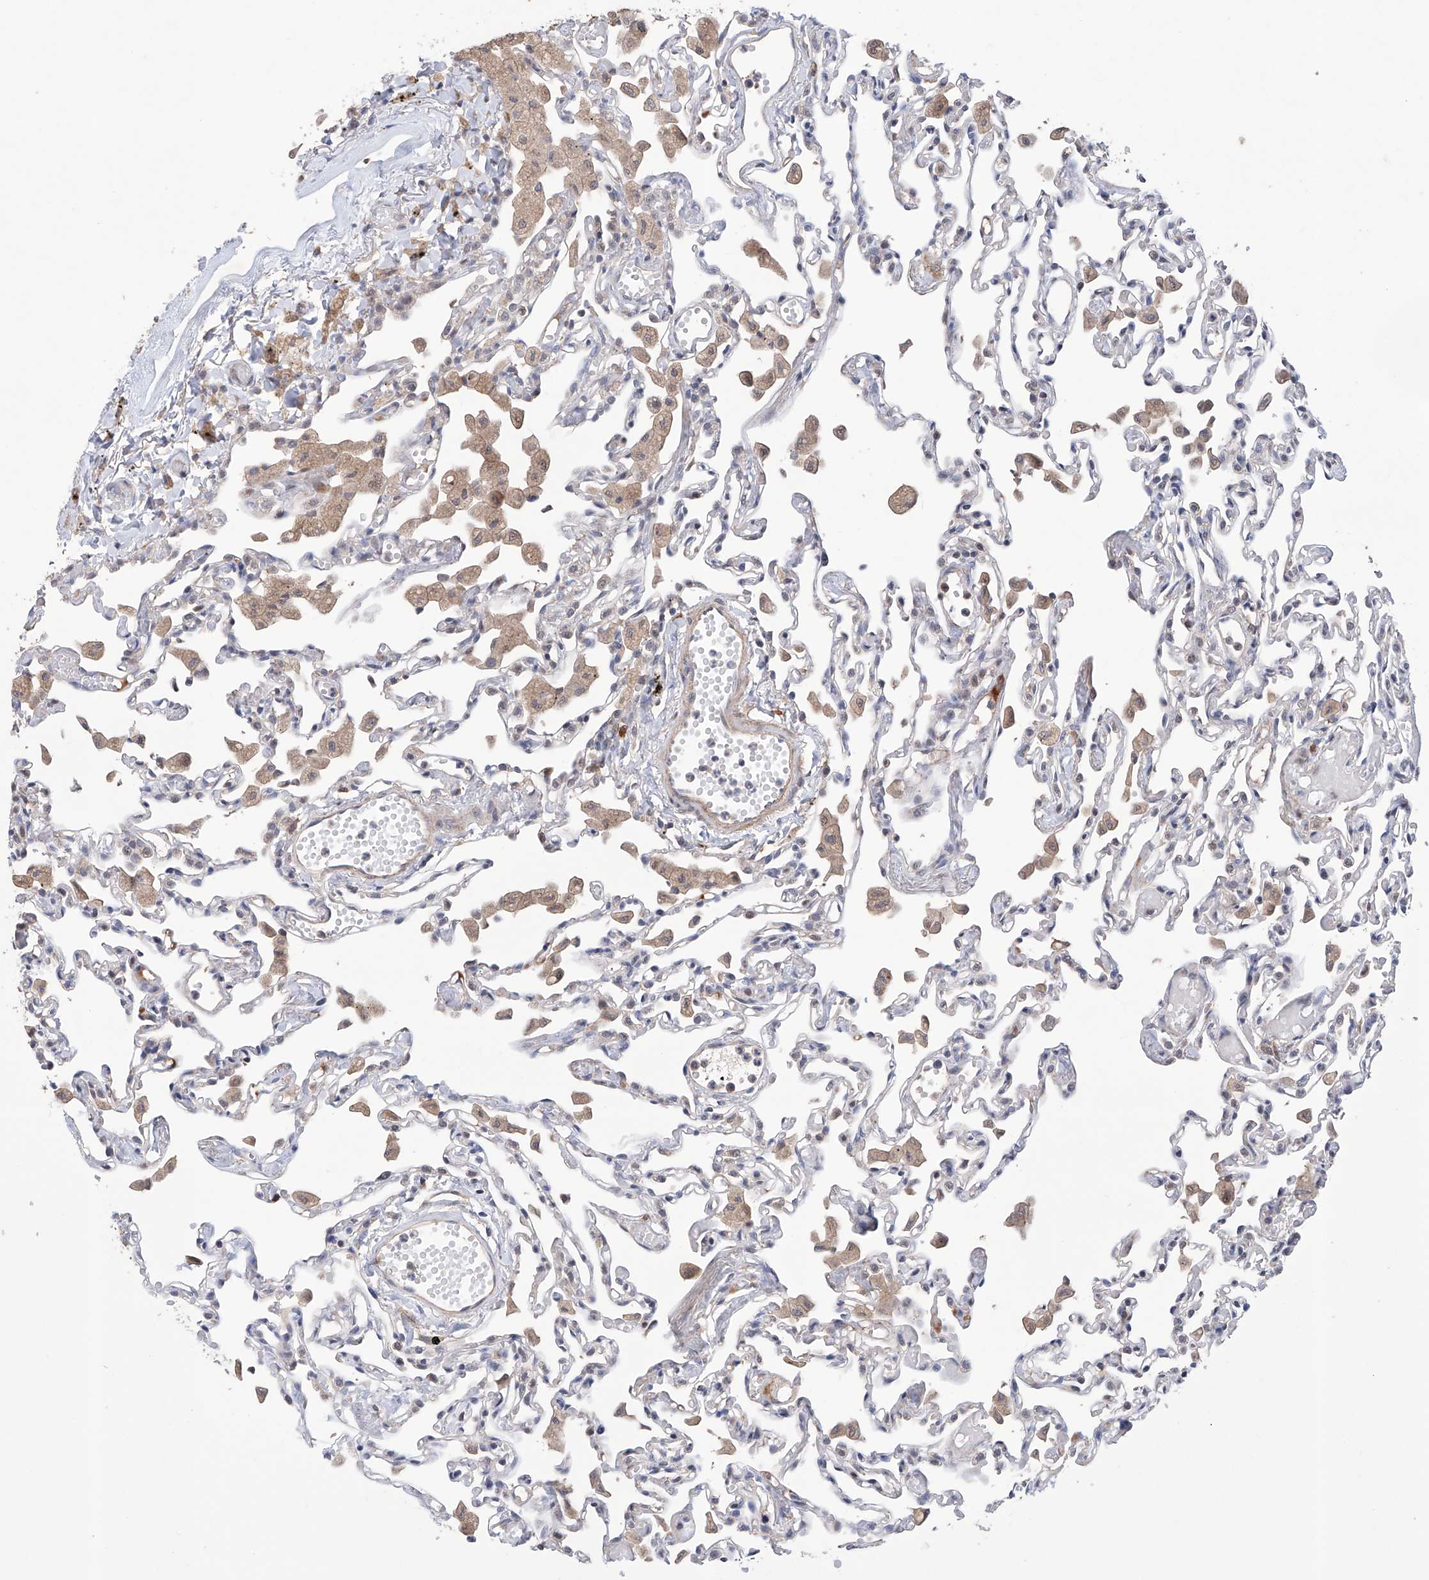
{"staining": {"intensity": "negative", "quantity": "none", "location": "none"}, "tissue": "lung", "cell_type": "Alveolar cells", "image_type": "normal", "snomed": [{"axis": "morphology", "description": "Normal tissue, NOS"}, {"axis": "topography", "description": "Bronchus"}, {"axis": "topography", "description": "Lung"}], "caption": "Immunohistochemical staining of benign human lung displays no significant expression in alveolar cells.", "gene": "AFG1L", "patient": {"sex": "female", "age": 49}}